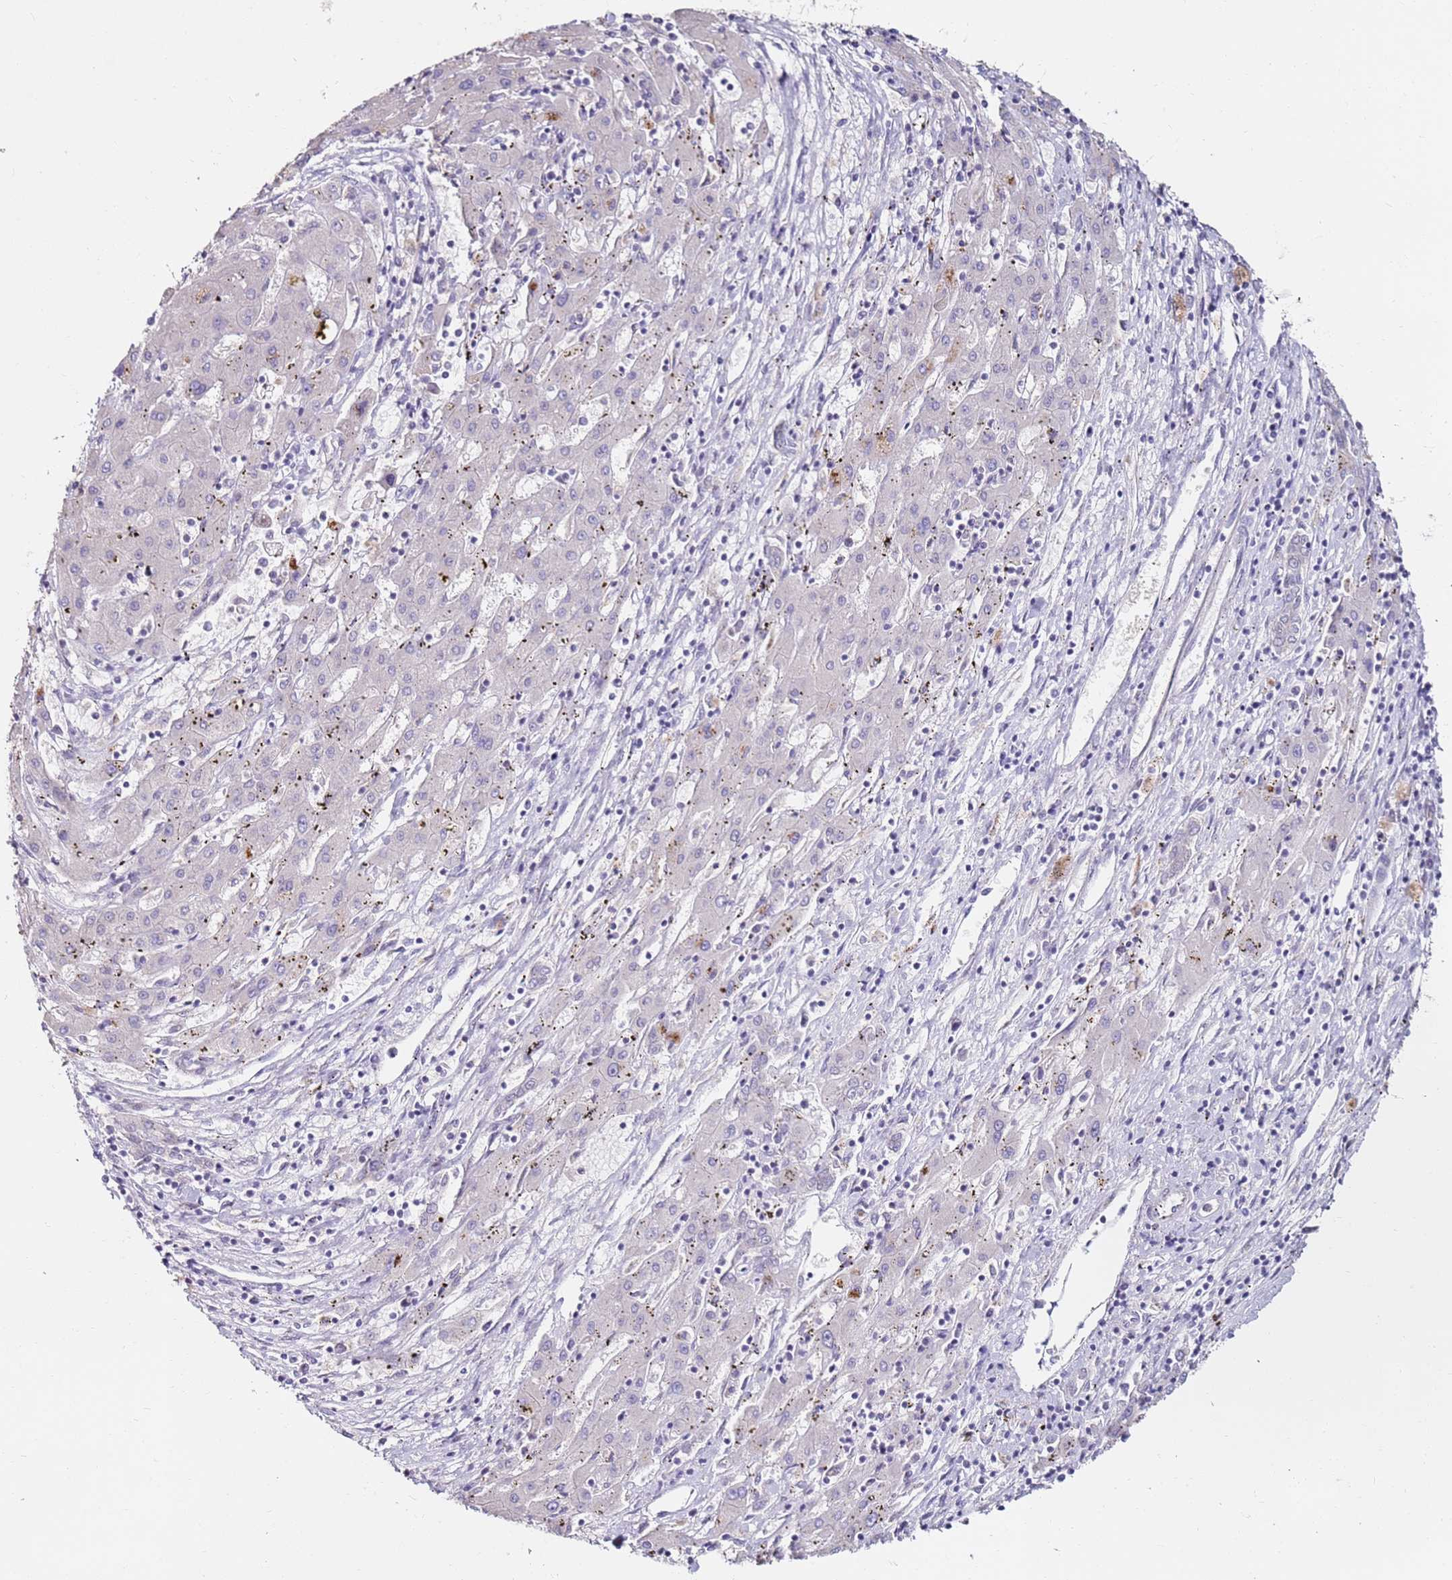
{"staining": {"intensity": "negative", "quantity": "none", "location": "none"}, "tissue": "liver cancer", "cell_type": "Tumor cells", "image_type": "cancer", "snomed": [{"axis": "morphology", "description": "Carcinoma, Hepatocellular, NOS"}, {"axis": "topography", "description": "Liver"}], "caption": "Tumor cells show no significant positivity in liver cancer.", "gene": "RARS2", "patient": {"sex": "male", "age": 72}}